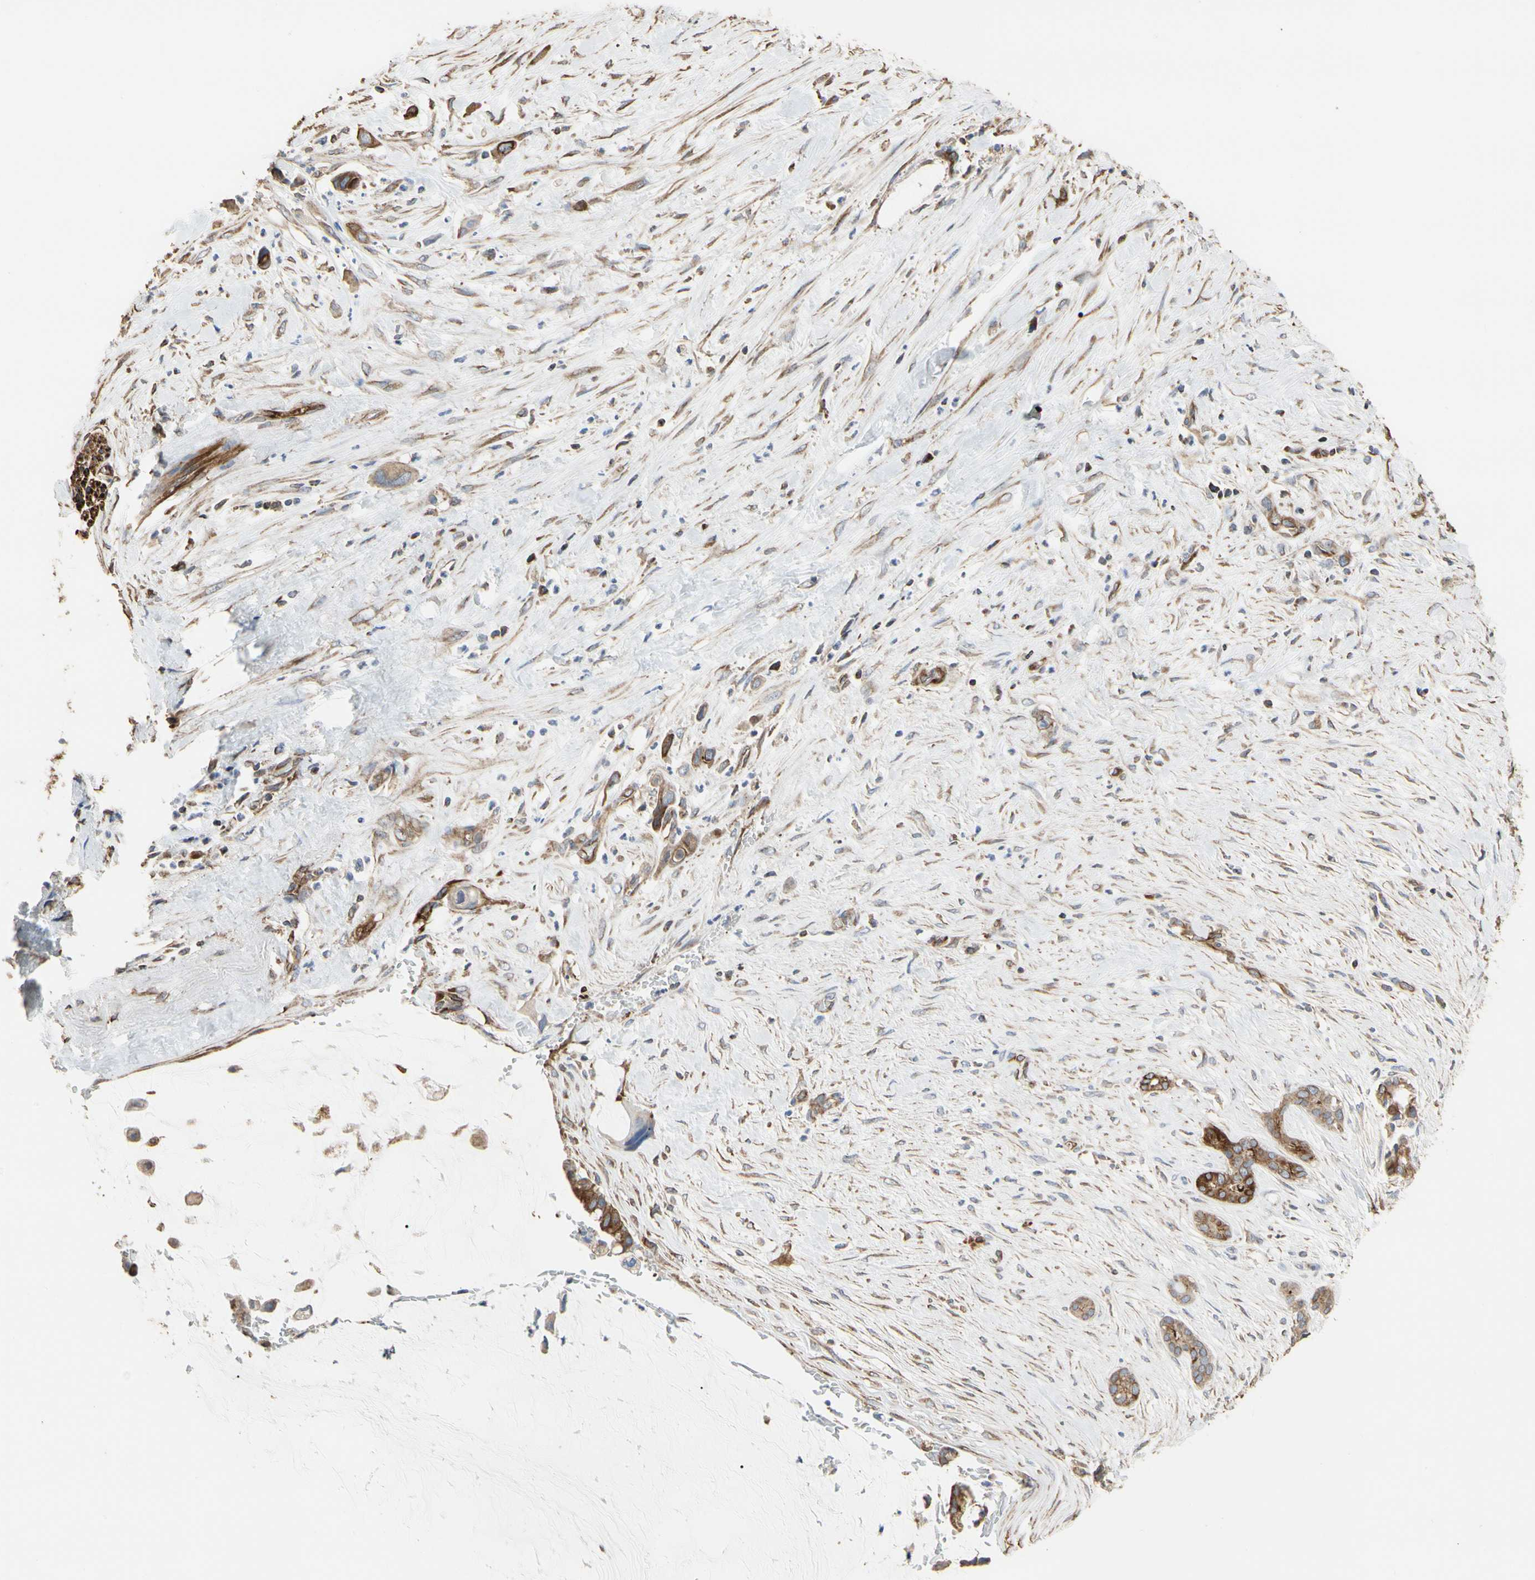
{"staining": {"intensity": "strong", "quantity": "<25%", "location": "cytoplasmic/membranous"}, "tissue": "pancreatic cancer", "cell_type": "Tumor cells", "image_type": "cancer", "snomed": [{"axis": "morphology", "description": "Adenocarcinoma, NOS"}, {"axis": "topography", "description": "Pancreas"}], "caption": "Adenocarcinoma (pancreatic) stained for a protein (brown) reveals strong cytoplasmic/membranous positive staining in about <25% of tumor cells.", "gene": "TUBA1A", "patient": {"sex": "male", "age": 41}}